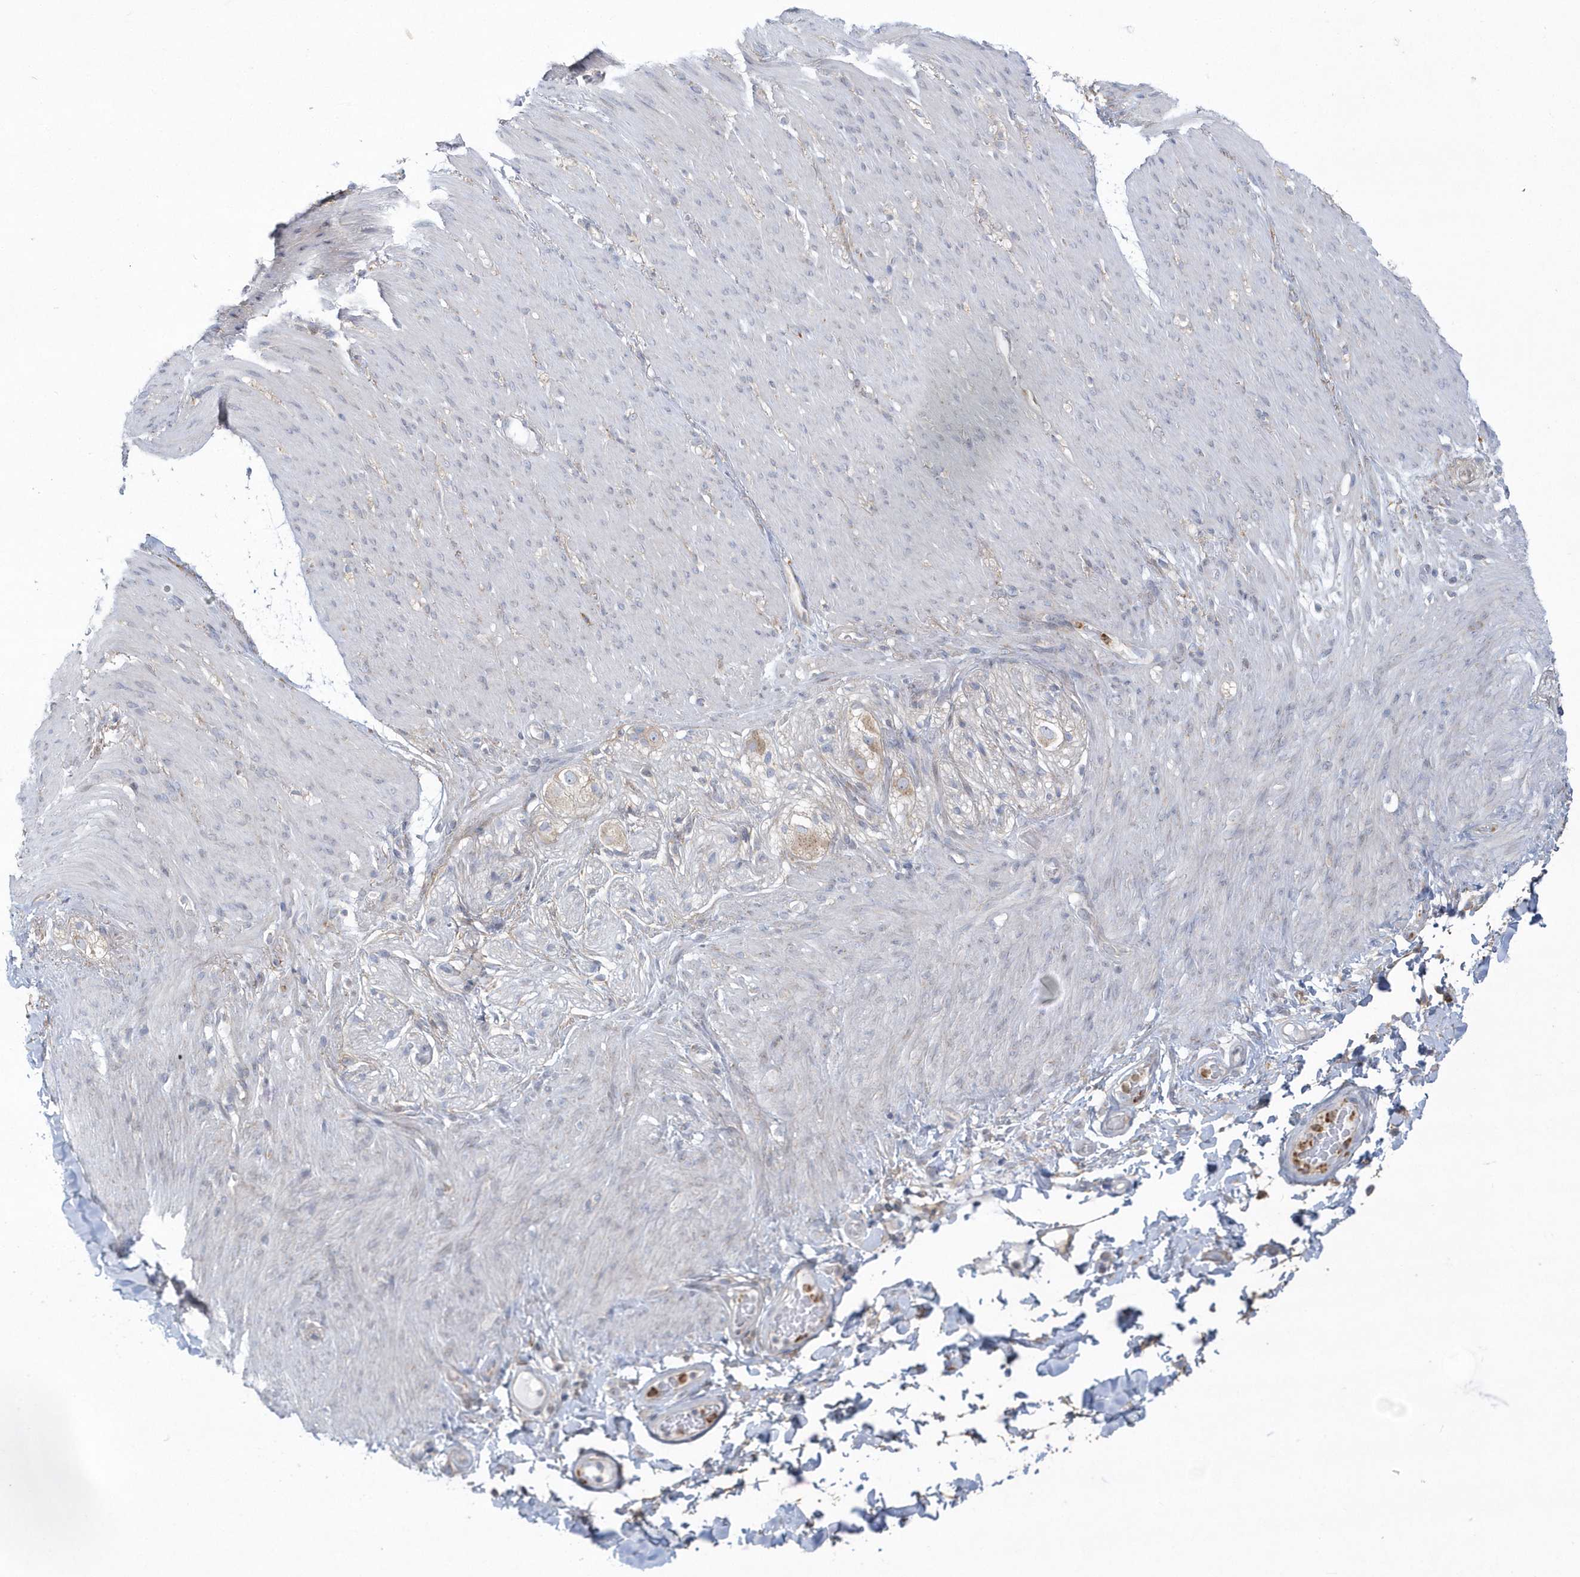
{"staining": {"intensity": "negative", "quantity": "none", "location": "none"}, "tissue": "adipose tissue", "cell_type": "Adipocytes", "image_type": "normal", "snomed": [{"axis": "morphology", "description": "Normal tissue, NOS"}, {"axis": "topography", "description": "Colon"}, {"axis": "topography", "description": "Peripheral nerve tissue"}], "caption": "Adipose tissue was stained to show a protein in brown. There is no significant positivity in adipocytes. The staining was performed using DAB to visualize the protein expression in brown, while the nuclei were stained in blue with hematoxylin (Magnification: 20x).", "gene": "DNAJC18", "patient": {"sex": "female", "age": 61}}